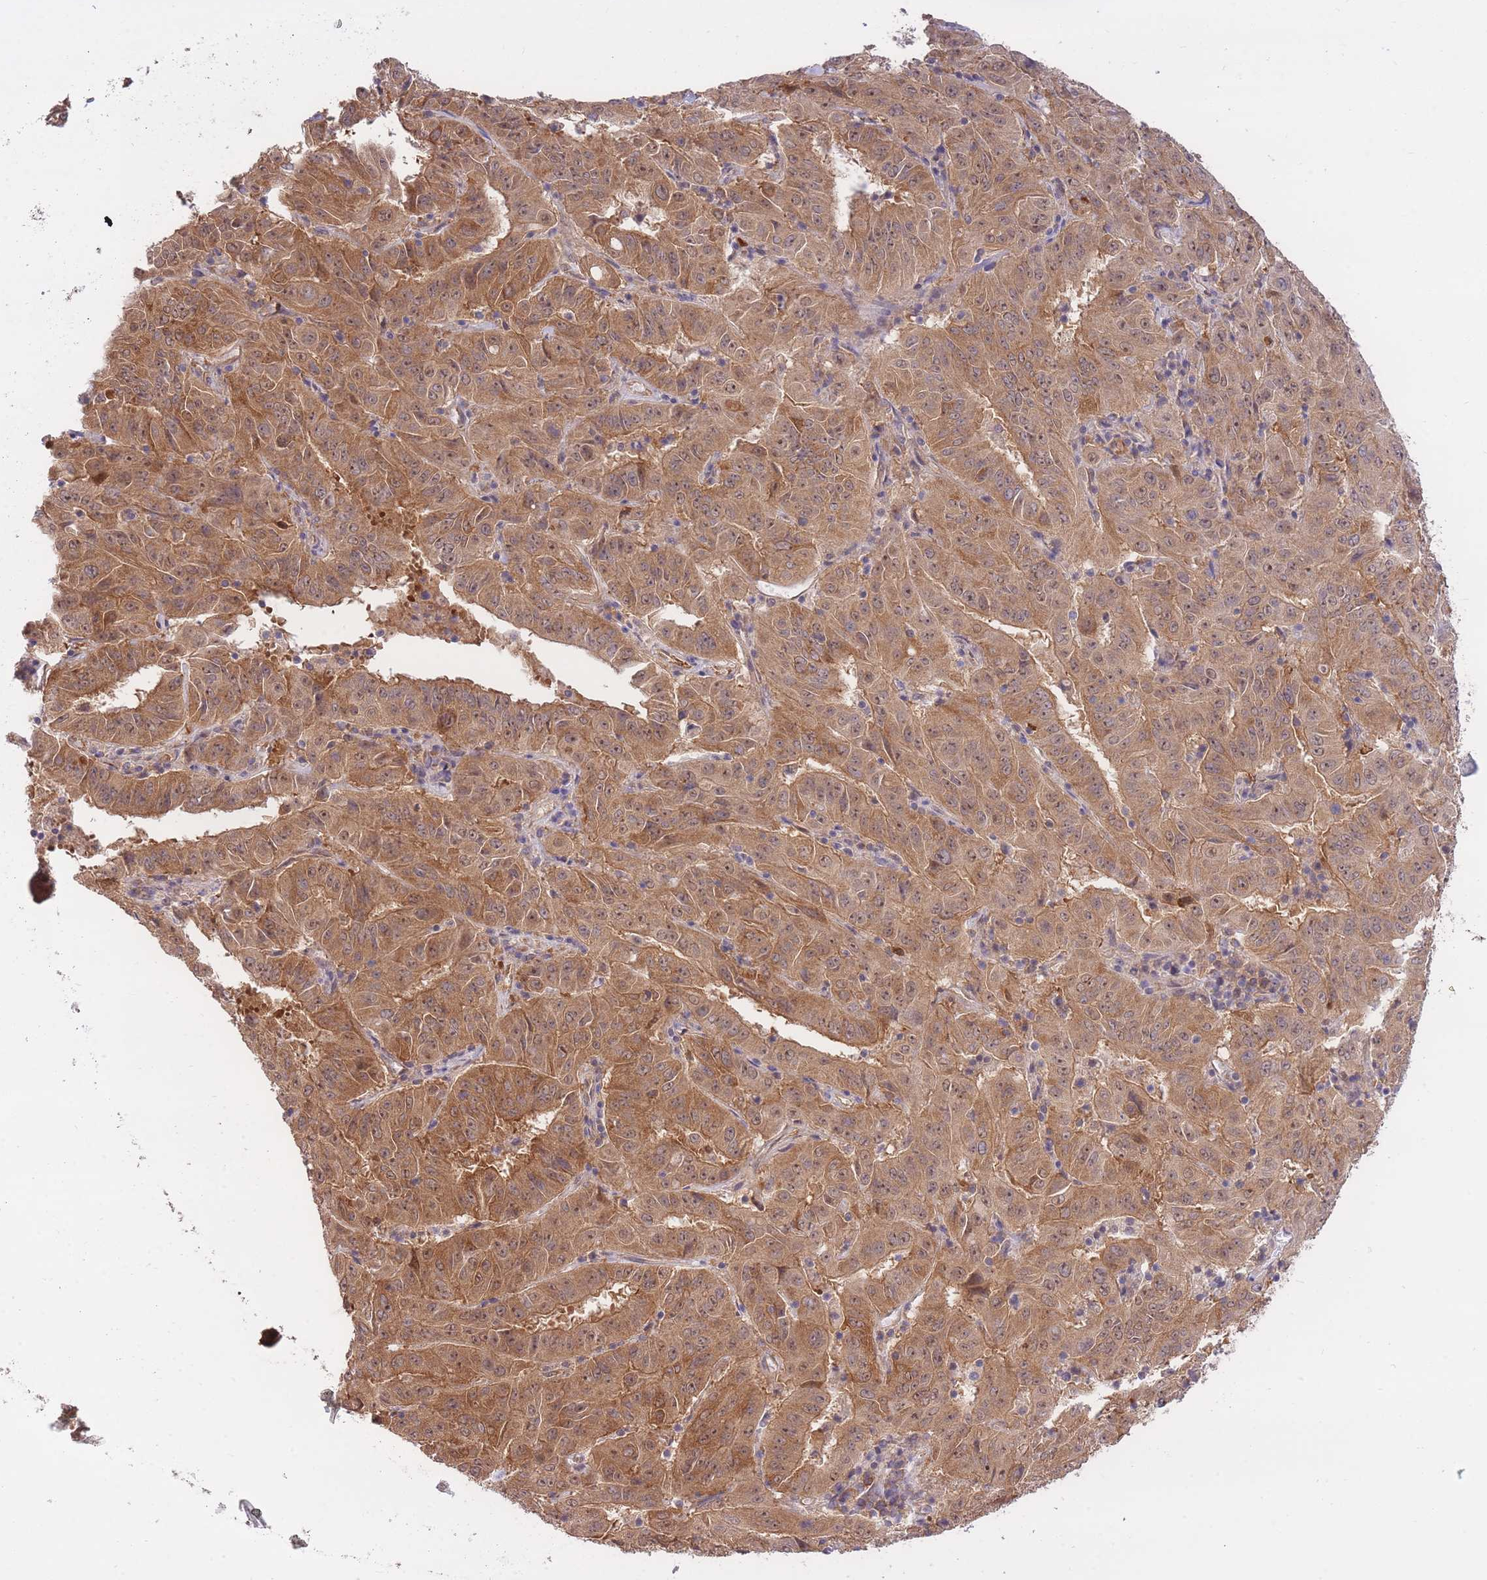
{"staining": {"intensity": "moderate", "quantity": ">75%", "location": "cytoplasmic/membranous"}, "tissue": "pancreatic cancer", "cell_type": "Tumor cells", "image_type": "cancer", "snomed": [{"axis": "morphology", "description": "Adenocarcinoma, NOS"}, {"axis": "topography", "description": "Pancreas"}], "caption": "The photomicrograph demonstrates a brown stain indicating the presence of a protein in the cytoplasmic/membranous of tumor cells in pancreatic adenocarcinoma. Nuclei are stained in blue.", "gene": "EXOSC8", "patient": {"sex": "male", "age": 63}}